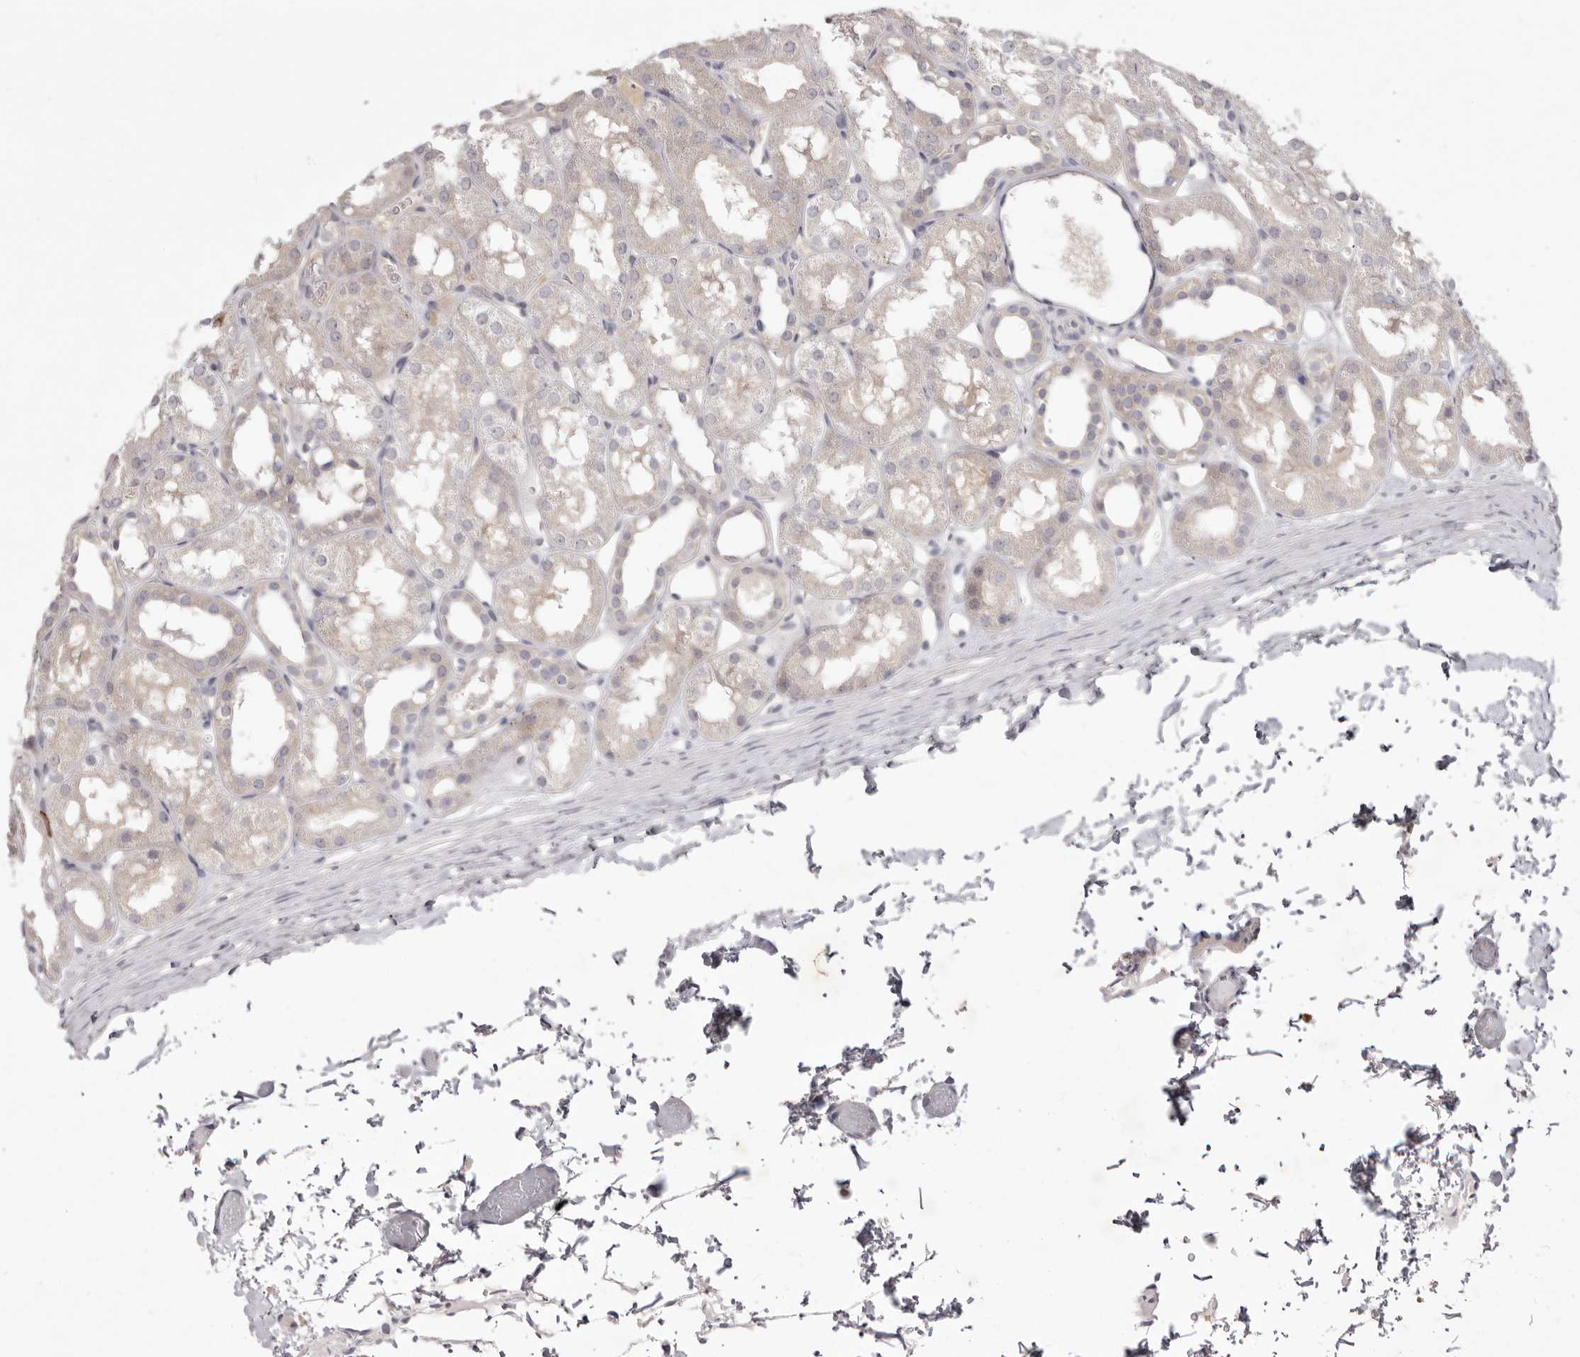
{"staining": {"intensity": "negative", "quantity": "none", "location": "none"}, "tissue": "kidney", "cell_type": "Cells in glomeruli", "image_type": "normal", "snomed": [{"axis": "morphology", "description": "Normal tissue, NOS"}, {"axis": "topography", "description": "Kidney"}, {"axis": "topography", "description": "Urinary bladder"}], "caption": "DAB immunohistochemical staining of normal human kidney shows no significant expression in cells in glomeruli.", "gene": "GPR84", "patient": {"sex": "male", "age": 16}}